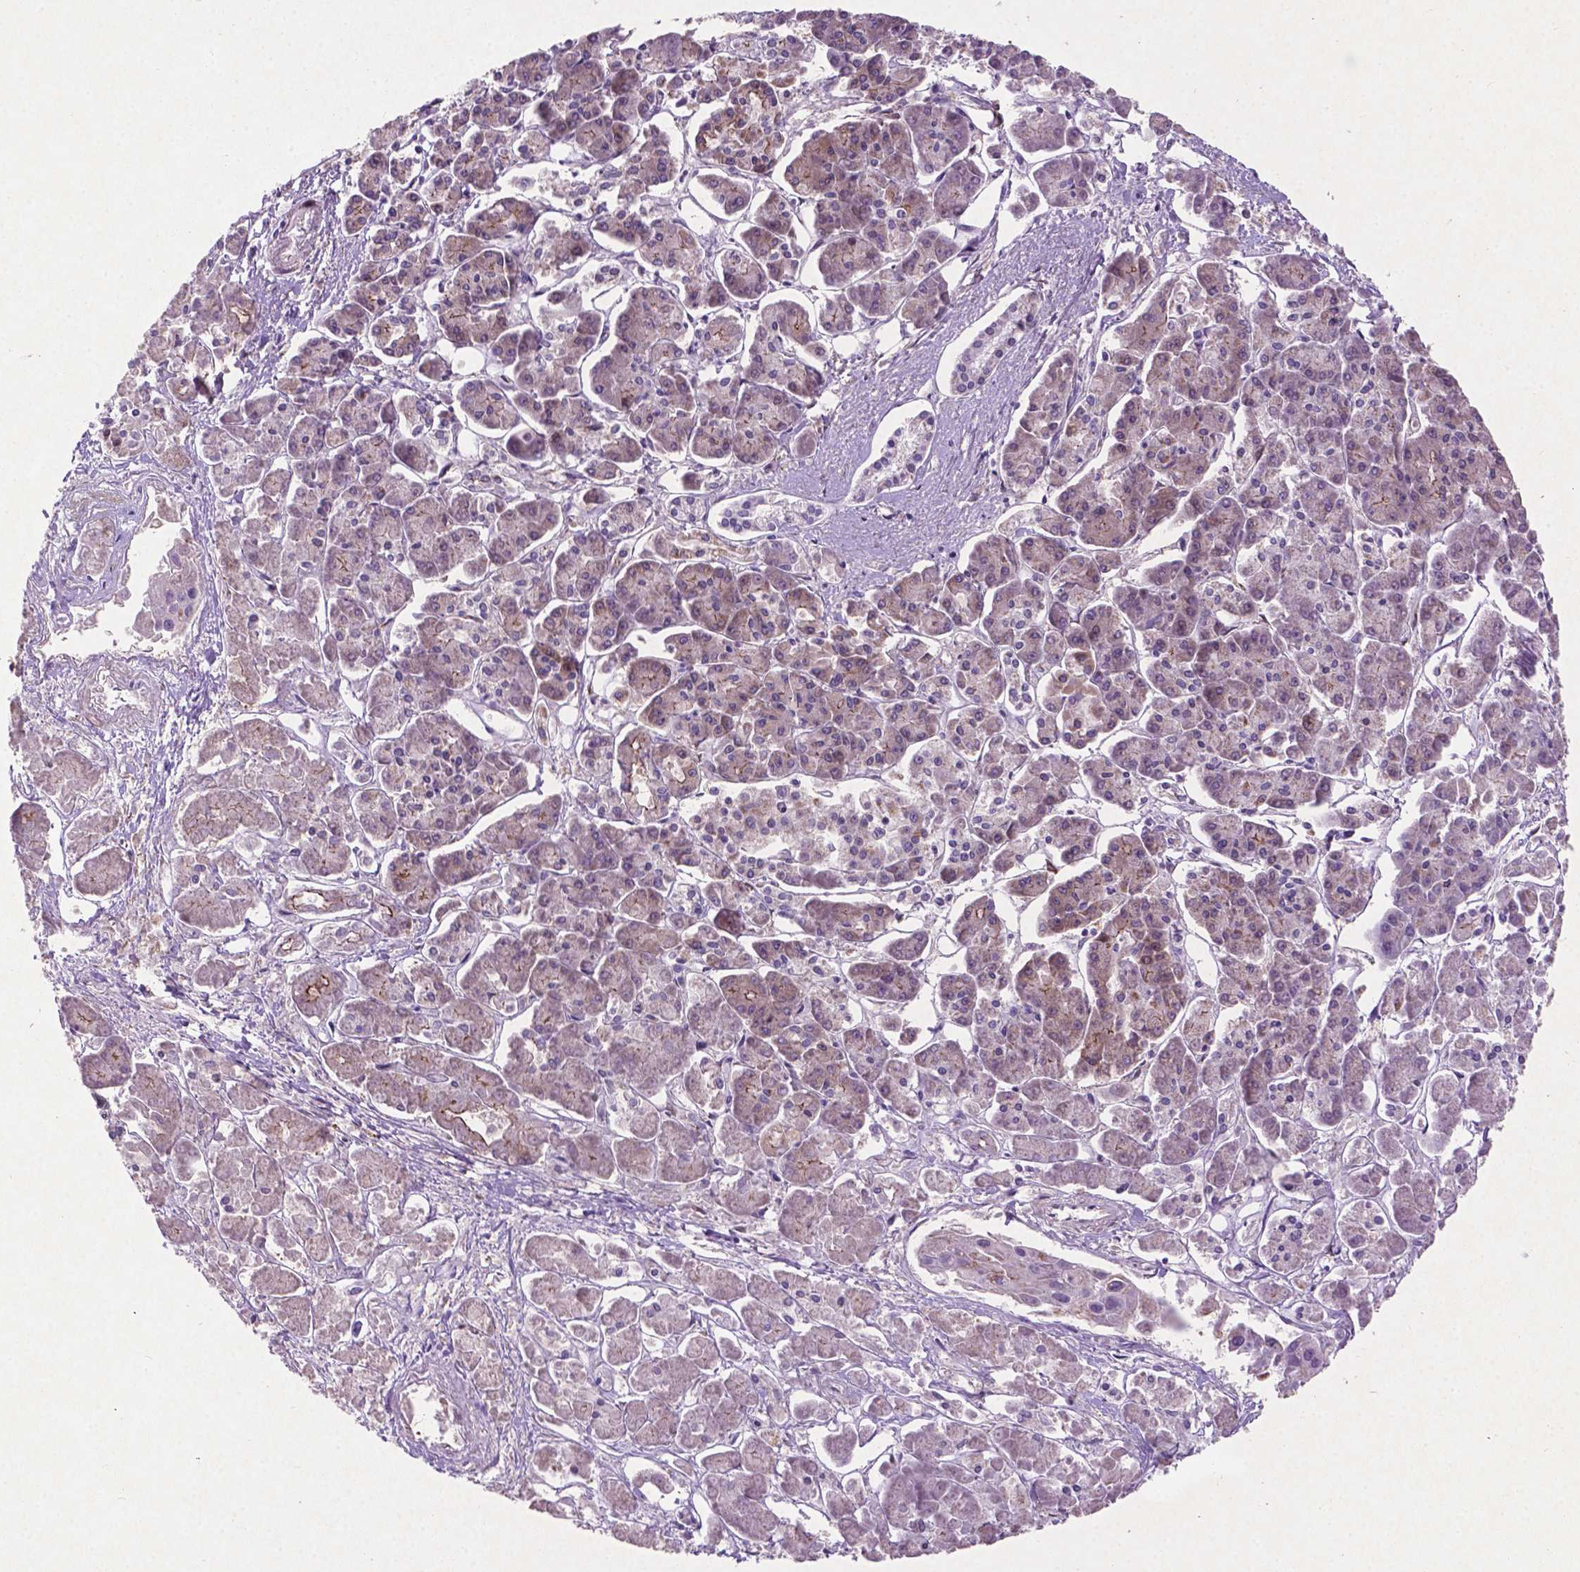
{"staining": {"intensity": "weak", "quantity": "25%-75%", "location": "cytoplasmic/membranous"}, "tissue": "pancreatic cancer", "cell_type": "Tumor cells", "image_type": "cancer", "snomed": [{"axis": "morphology", "description": "Adenocarcinoma, NOS"}, {"axis": "topography", "description": "Pancreas"}], "caption": "High-magnification brightfield microscopy of pancreatic adenocarcinoma stained with DAB (brown) and counterstained with hematoxylin (blue). tumor cells exhibit weak cytoplasmic/membranous positivity is present in about25%-75% of cells. (brown staining indicates protein expression, while blue staining denotes nuclei).", "gene": "ATG4D", "patient": {"sex": "male", "age": 85}}